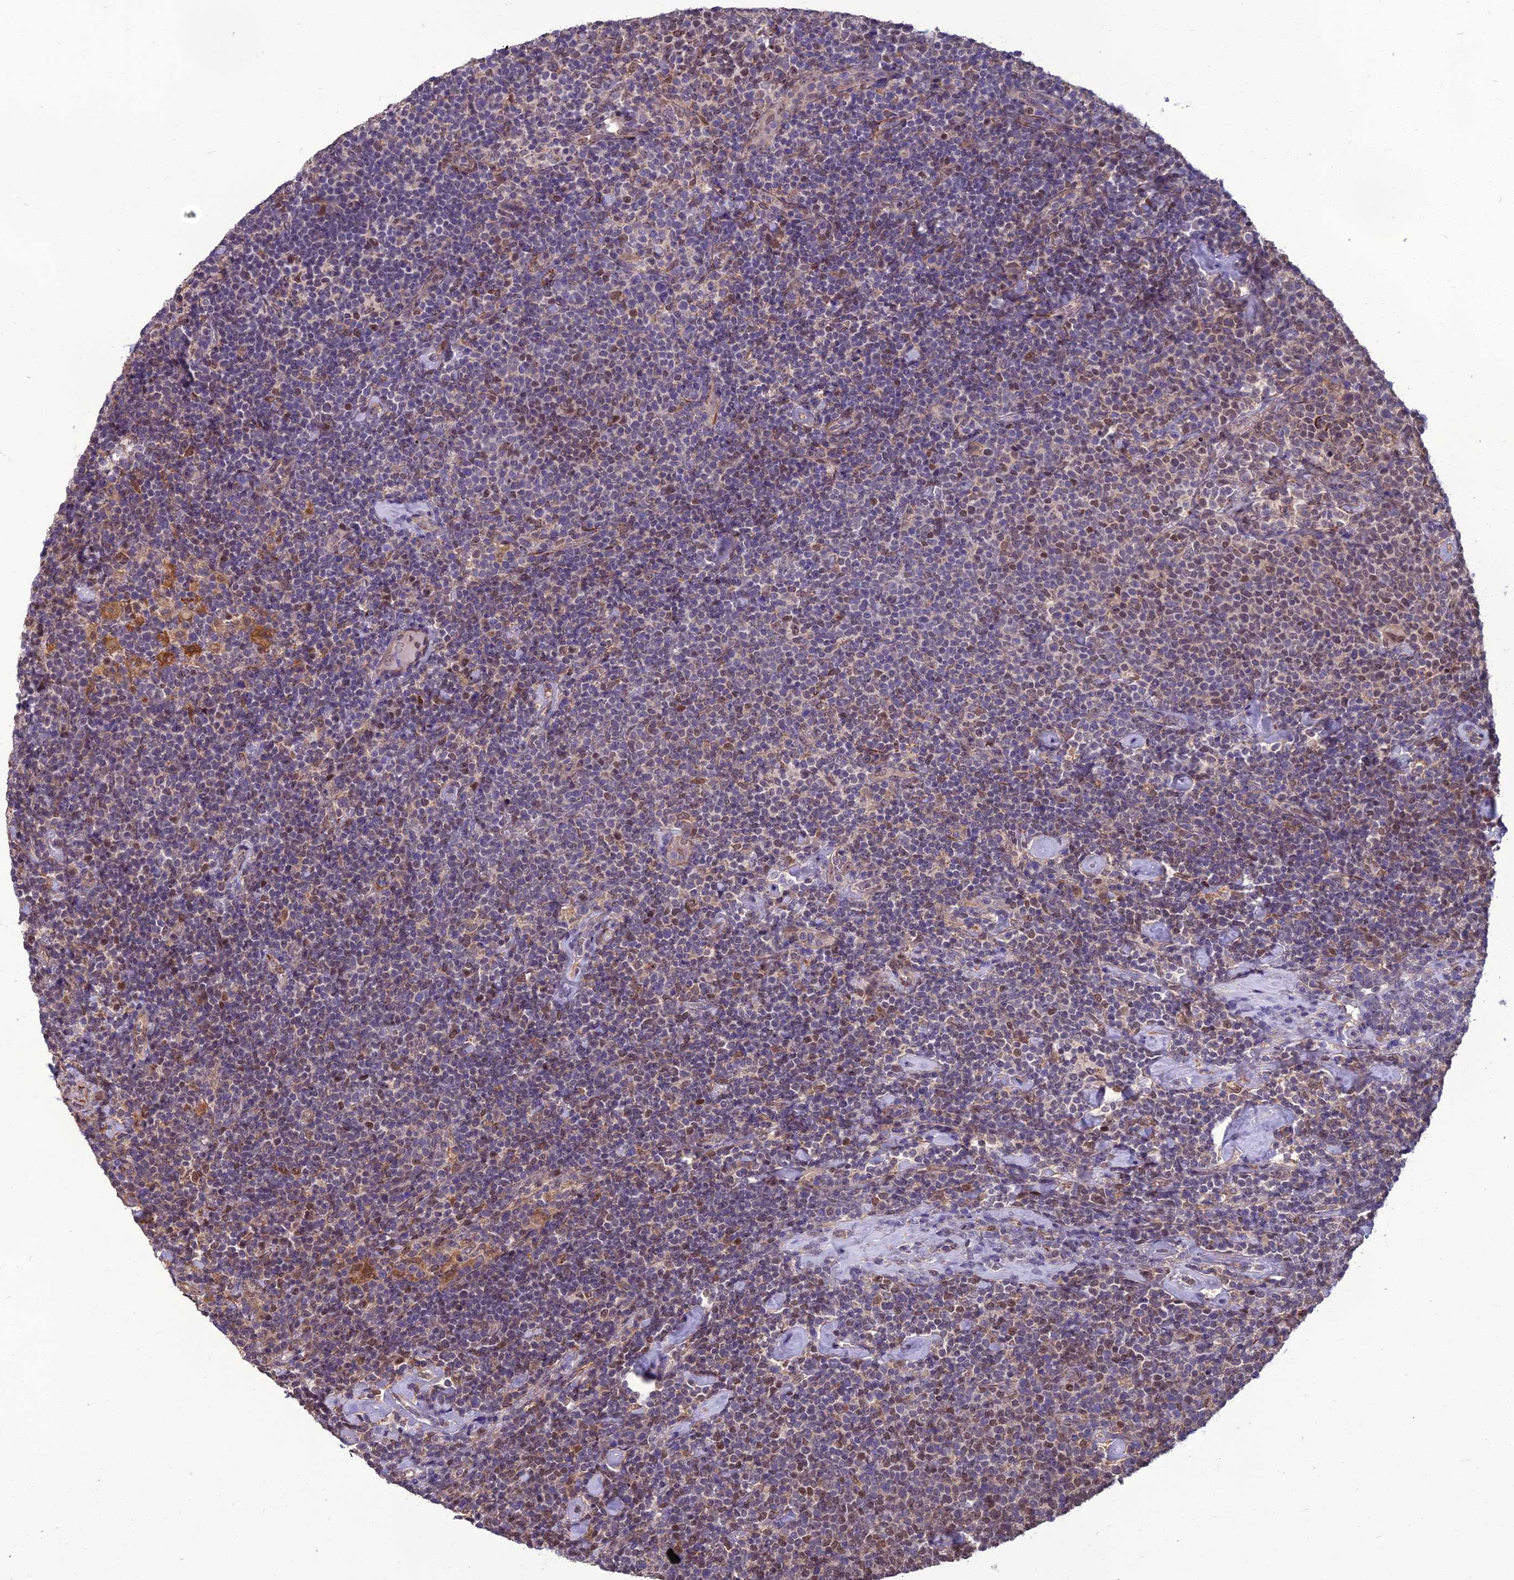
{"staining": {"intensity": "moderate", "quantity": "<25%", "location": "nuclear"}, "tissue": "lymphoma", "cell_type": "Tumor cells", "image_type": "cancer", "snomed": [{"axis": "morphology", "description": "Malignant lymphoma, non-Hodgkin's type, High grade"}, {"axis": "topography", "description": "Lymph node"}], "caption": "This is an image of immunohistochemistry (IHC) staining of high-grade malignant lymphoma, non-Hodgkin's type, which shows moderate expression in the nuclear of tumor cells.", "gene": "NR4A3", "patient": {"sex": "male", "age": 61}}